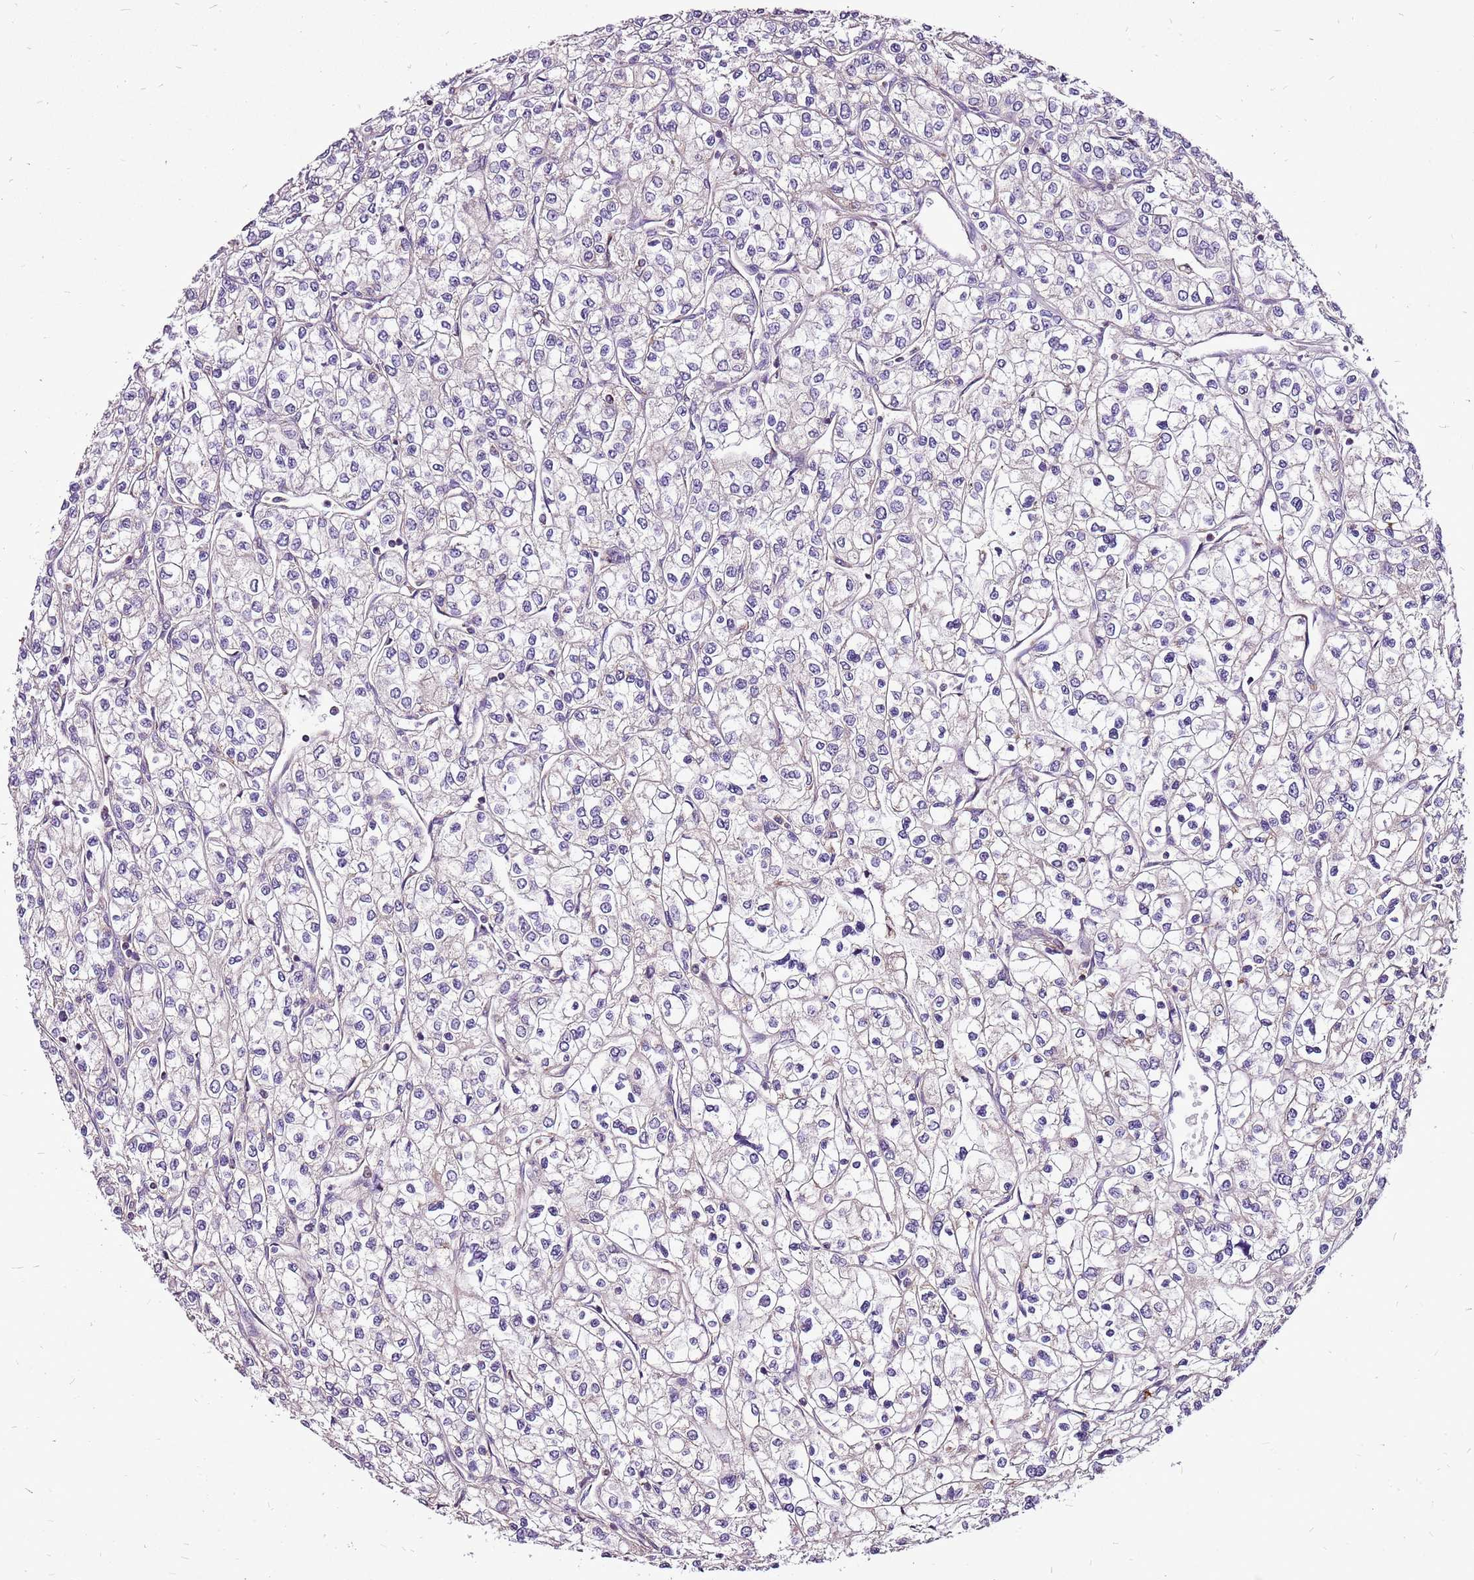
{"staining": {"intensity": "negative", "quantity": "none", "location": "none"}, "tissue": "renal cancer", "cell_type": "Tumor cells", "image_type": "cancer", "snomed": [{"axis": "morphology", "description": "Adenocarcinoma, NOS"}, {"axis": "topography", "description": "Kidney"}], "caption": "Protein analysis of adenocarcinoma (renal) shows no significant positivity in tumor cells.", "gene": "GCDH", "patient": {"sex": "male", "age": 80}}